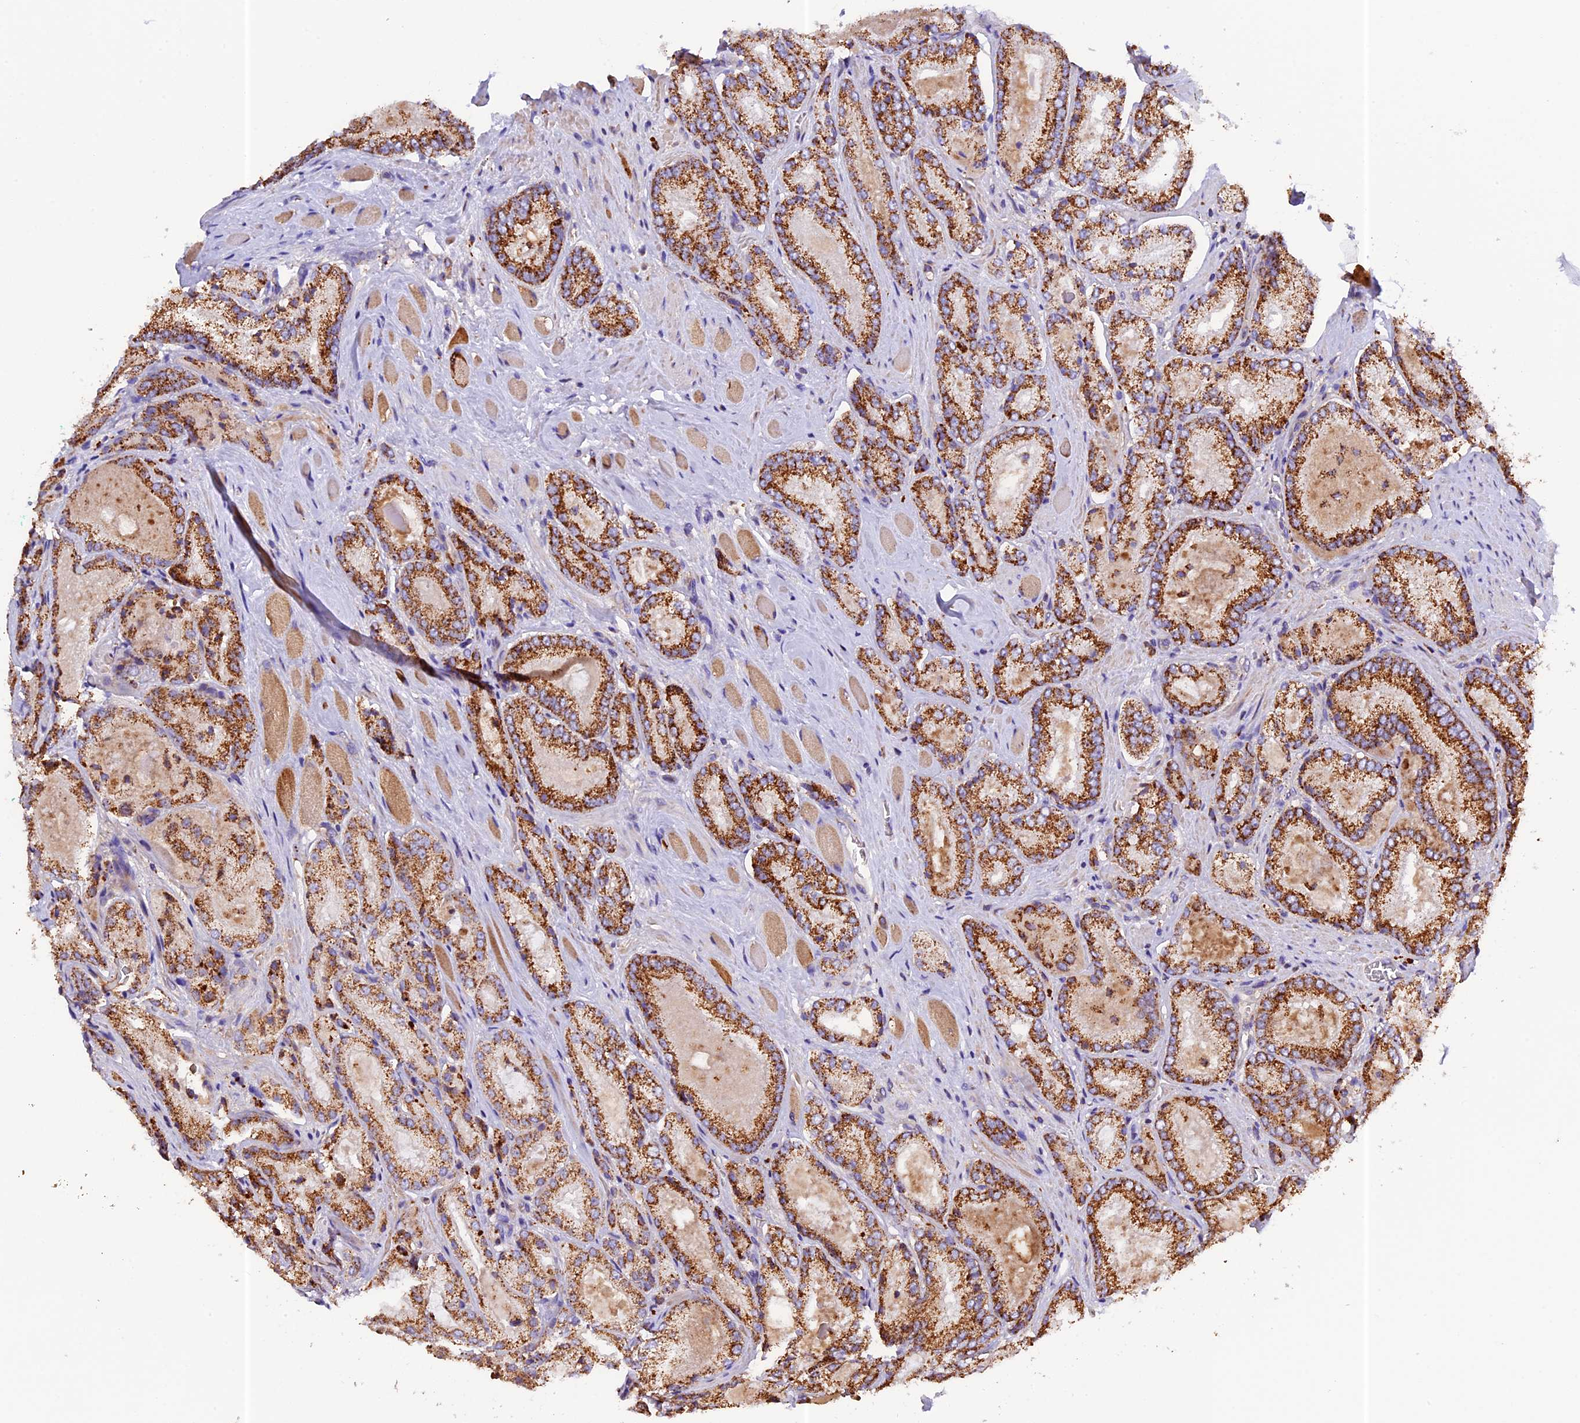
{"staining": {"intensity": "strong", "quantity": ">75%", "location": "cytoplasmic/membranous"}, "tissue": "prostate cancer", "cell_type": "Tumor cells", "image_type": "cancer", "snomed": [{"axis": "morphology", "description": "Adenocarcinoma, Low grade"}, {"axis": "topography", "description": "Prostate"}], "caption": "Brown immunohistochemical staining in human prostate low-grade adenocarcinoma reveals strong cytoplasmic/membranous expression in approximately >75% of tumor cells. The staining was performed using DAB to visualize the protein expression in brown, while the nuclei were stained in blue with hematoxylin (Magnification: 20x).", "gene": "METTL22", "patient": {"sex": "male", "age": 74}}